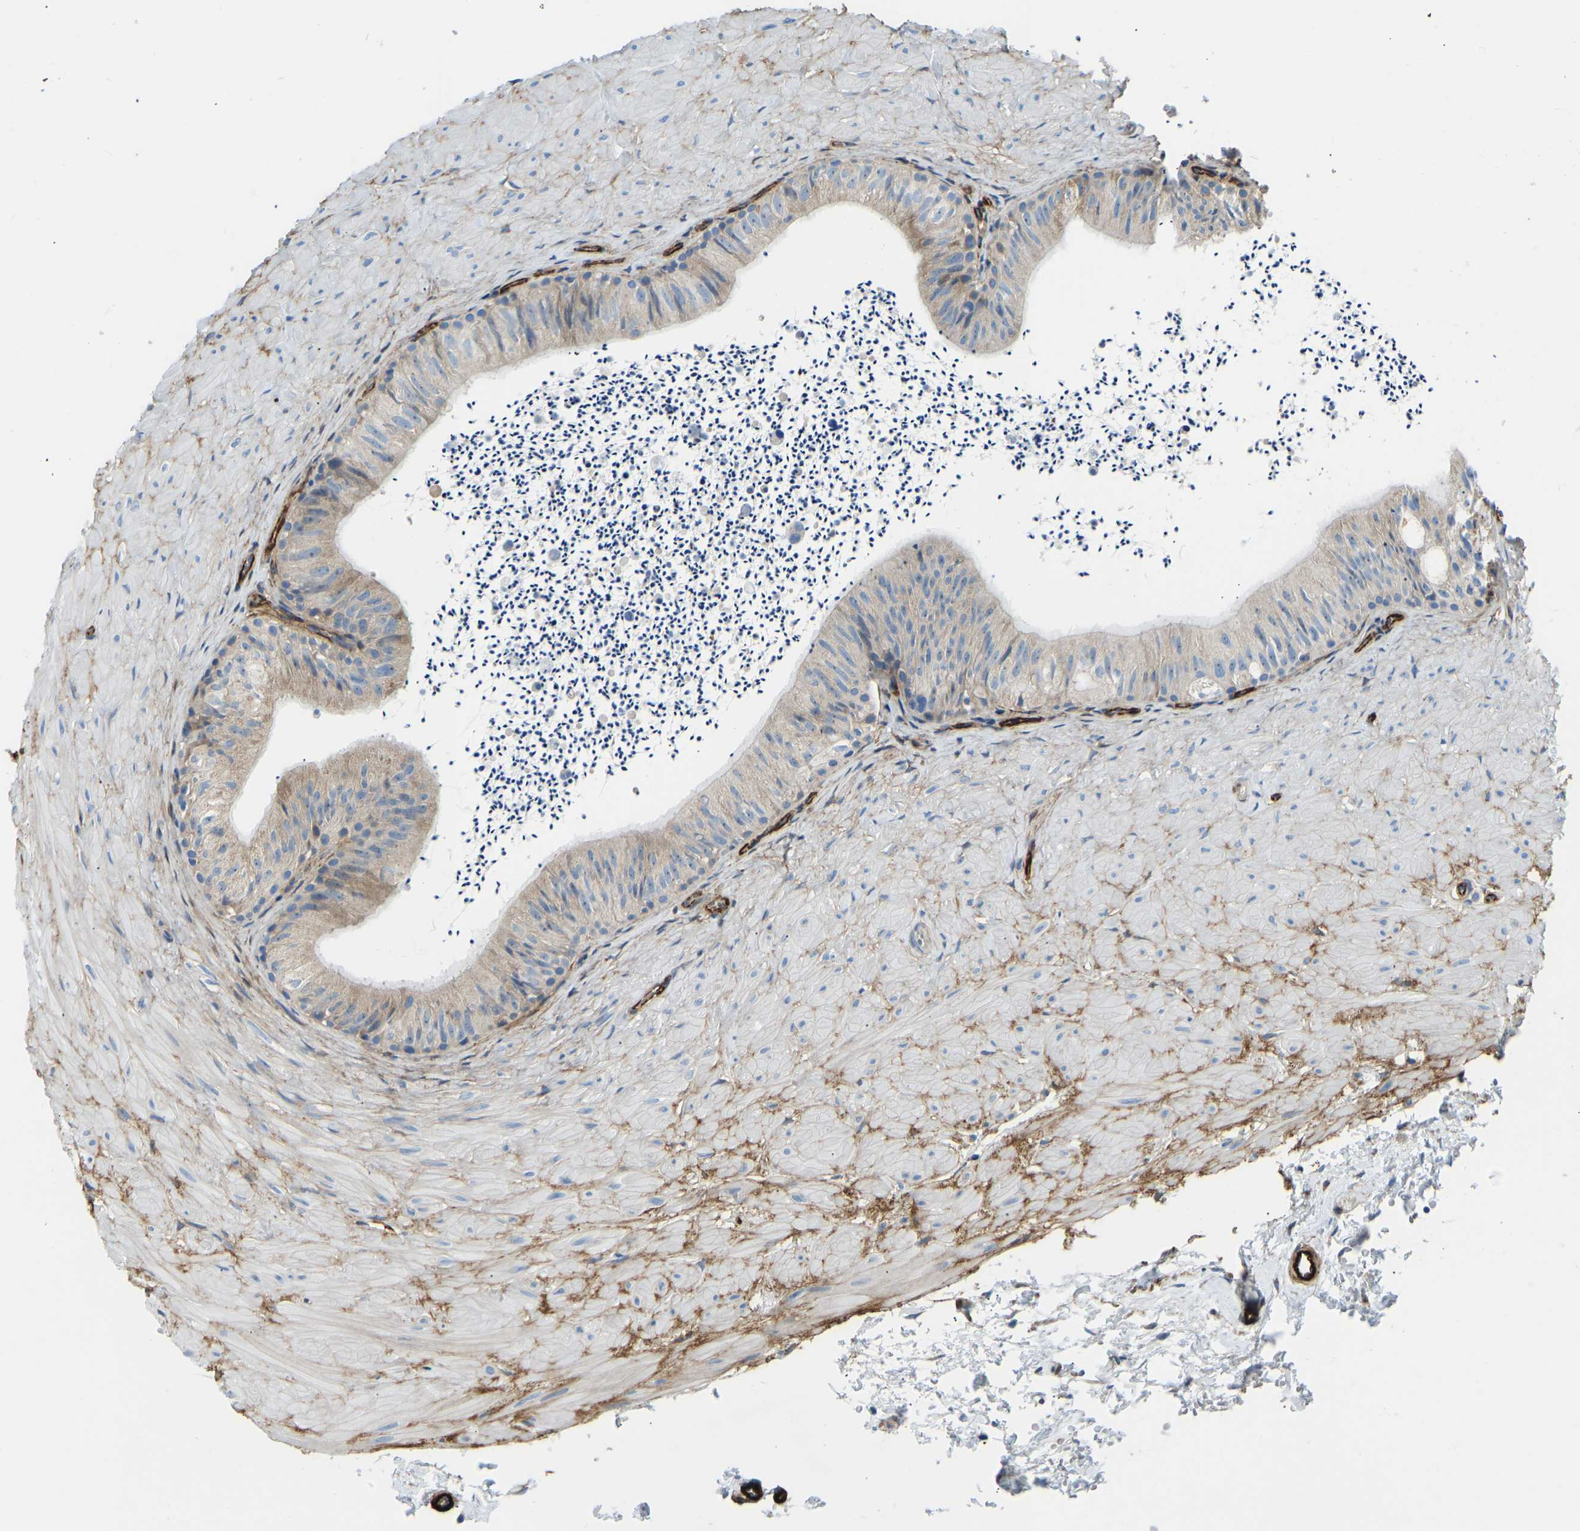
{"staining": {"intensity": "weak", "quantity": "25%-75%", "location": "cytoplasmic/membranous"}, "tissue": "epididymis", "cell_type": "Glandular cells", "image_type": "normal", "snomed": [{"axis": "morphology", "description": "Normal tissue, NOS"}, {"axis": "topography", "description": "Epididymis"}], "caption": "An image showing weak cytoplasmic/membranous expression in approximately 25%-75% of glandular cells in normal epididymis, as visualized by brown immunohistochemical staining.", "gene": "COL15A1", "patient": {"sex": "male", "age": 56}}